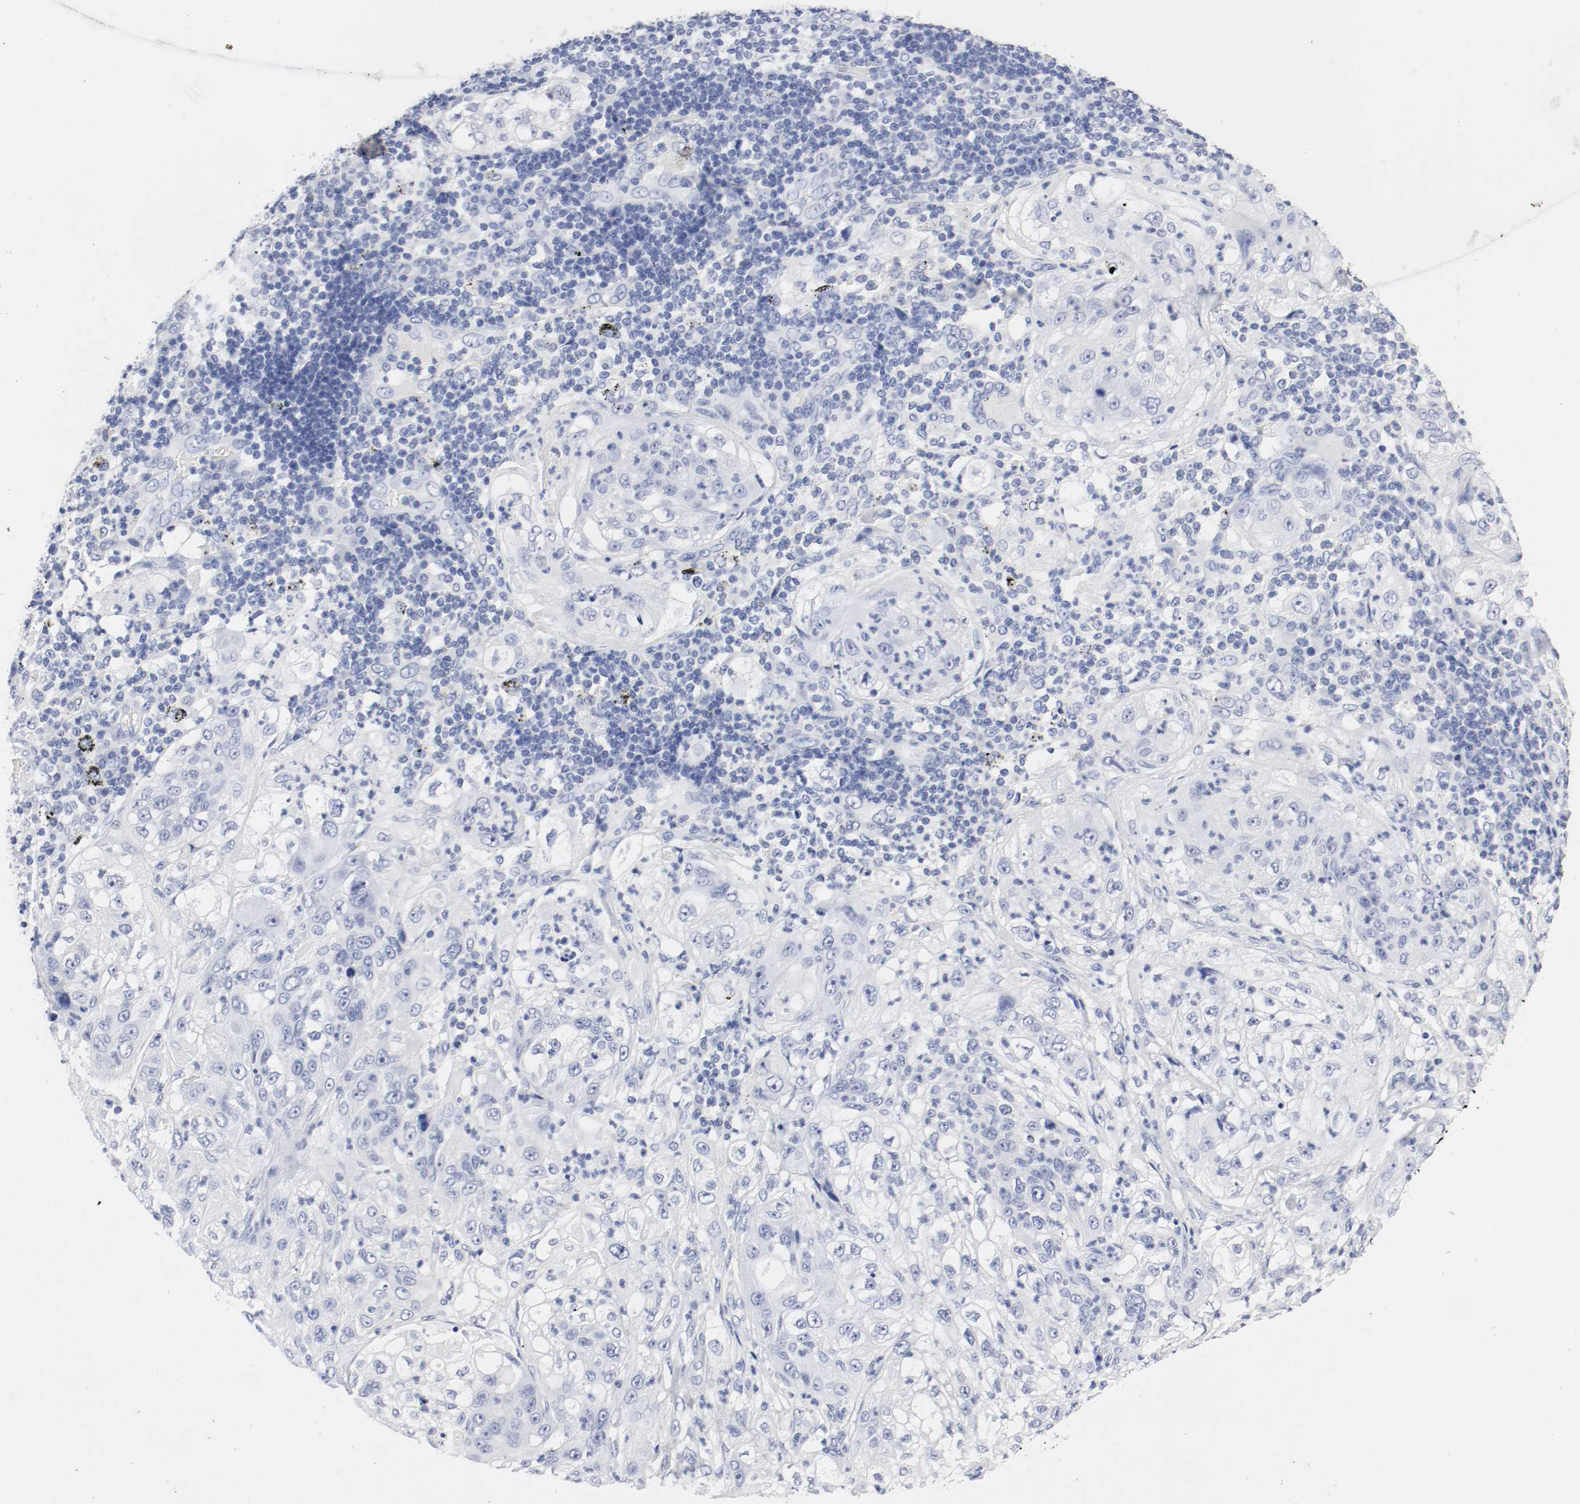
{"staining": {"intensity": "negative", "quantity": "none", "location": "none"}, "tissue": "lung cancer", "cell_type": "Tumor cells", "image_type": "cancer", "snomed": [{"axis": "morphology", "description": "Inflammation, NOS"}, {"axis": "morphology", "description": "Squamous cell carcinoma, NOS"}, {"axis": "topography", "description": "Lymph node"}, {"axis": "topography", "description": "Soft tissue"}, {"axis": "topography", "description": "Lung"}], "caption": "High magnification brightfield microscopy of squamous cell carcinoma (lung) stained with DAB (3,3'-diaminobenzidine) (brown) and counterstained with hematoxylin (blue): tumor cells show no significant staining. (Brightfield microscopy of DAB (3,3'-diaminobenzidine) immunohistochemistry at high magnification).", "gene": "GAD1", "patient": {"sex": "male", "age": 66}}